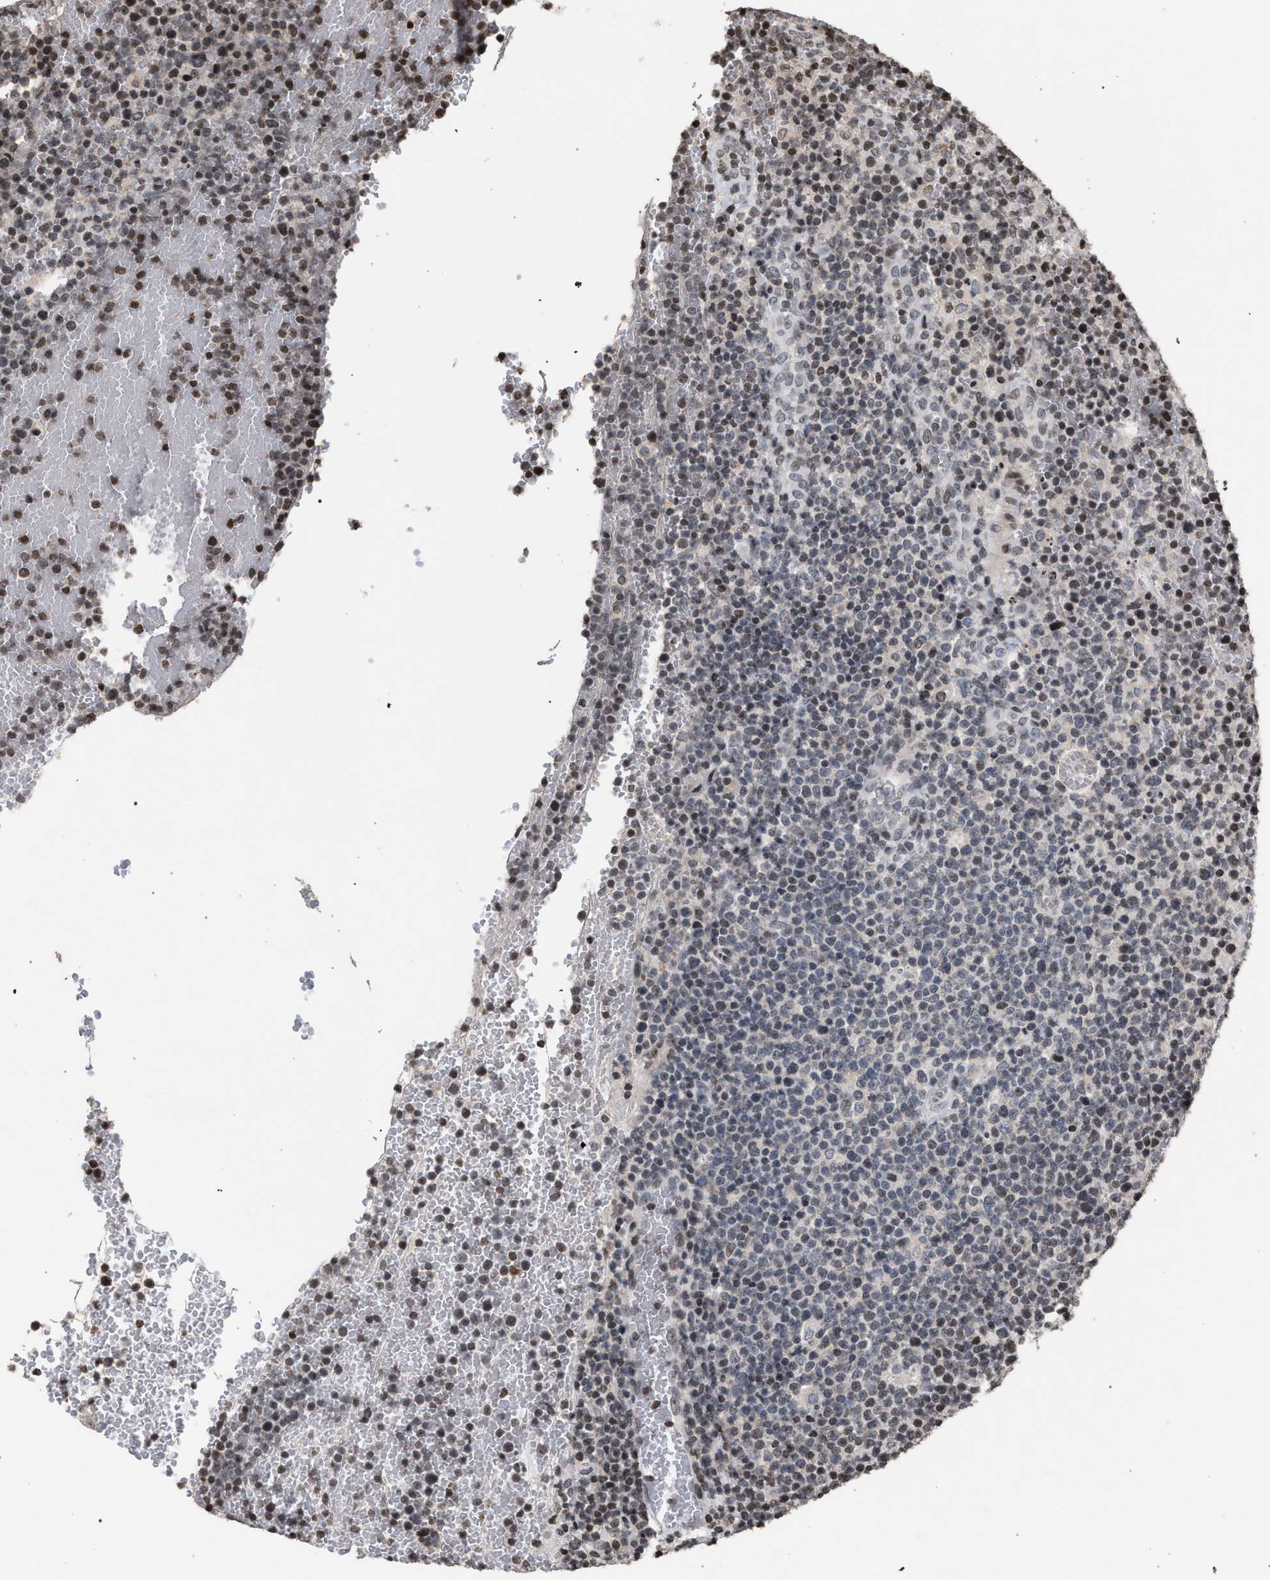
{"staining": {"intensity": "moderate", "quantity": "<25%", "location": "nuclear"}, "tissue": "lymphoma", "cell_type": "Tumor cells", "image_type": "cancer", "snomed": [{"axis": "morphology", "description": "Malignant lymphoma, non-Hodgkin's type, High grade"}, {"axis": "topography", "description": "Lymph node"}], "caption": "Approximately <25% of tumor cells in lymphoma reveal moderate nuclear protein expression as visualized by brown immunohistochemical staining.", "gene": "FOXD3", "patient": {"sex": "male", "age": 61}}